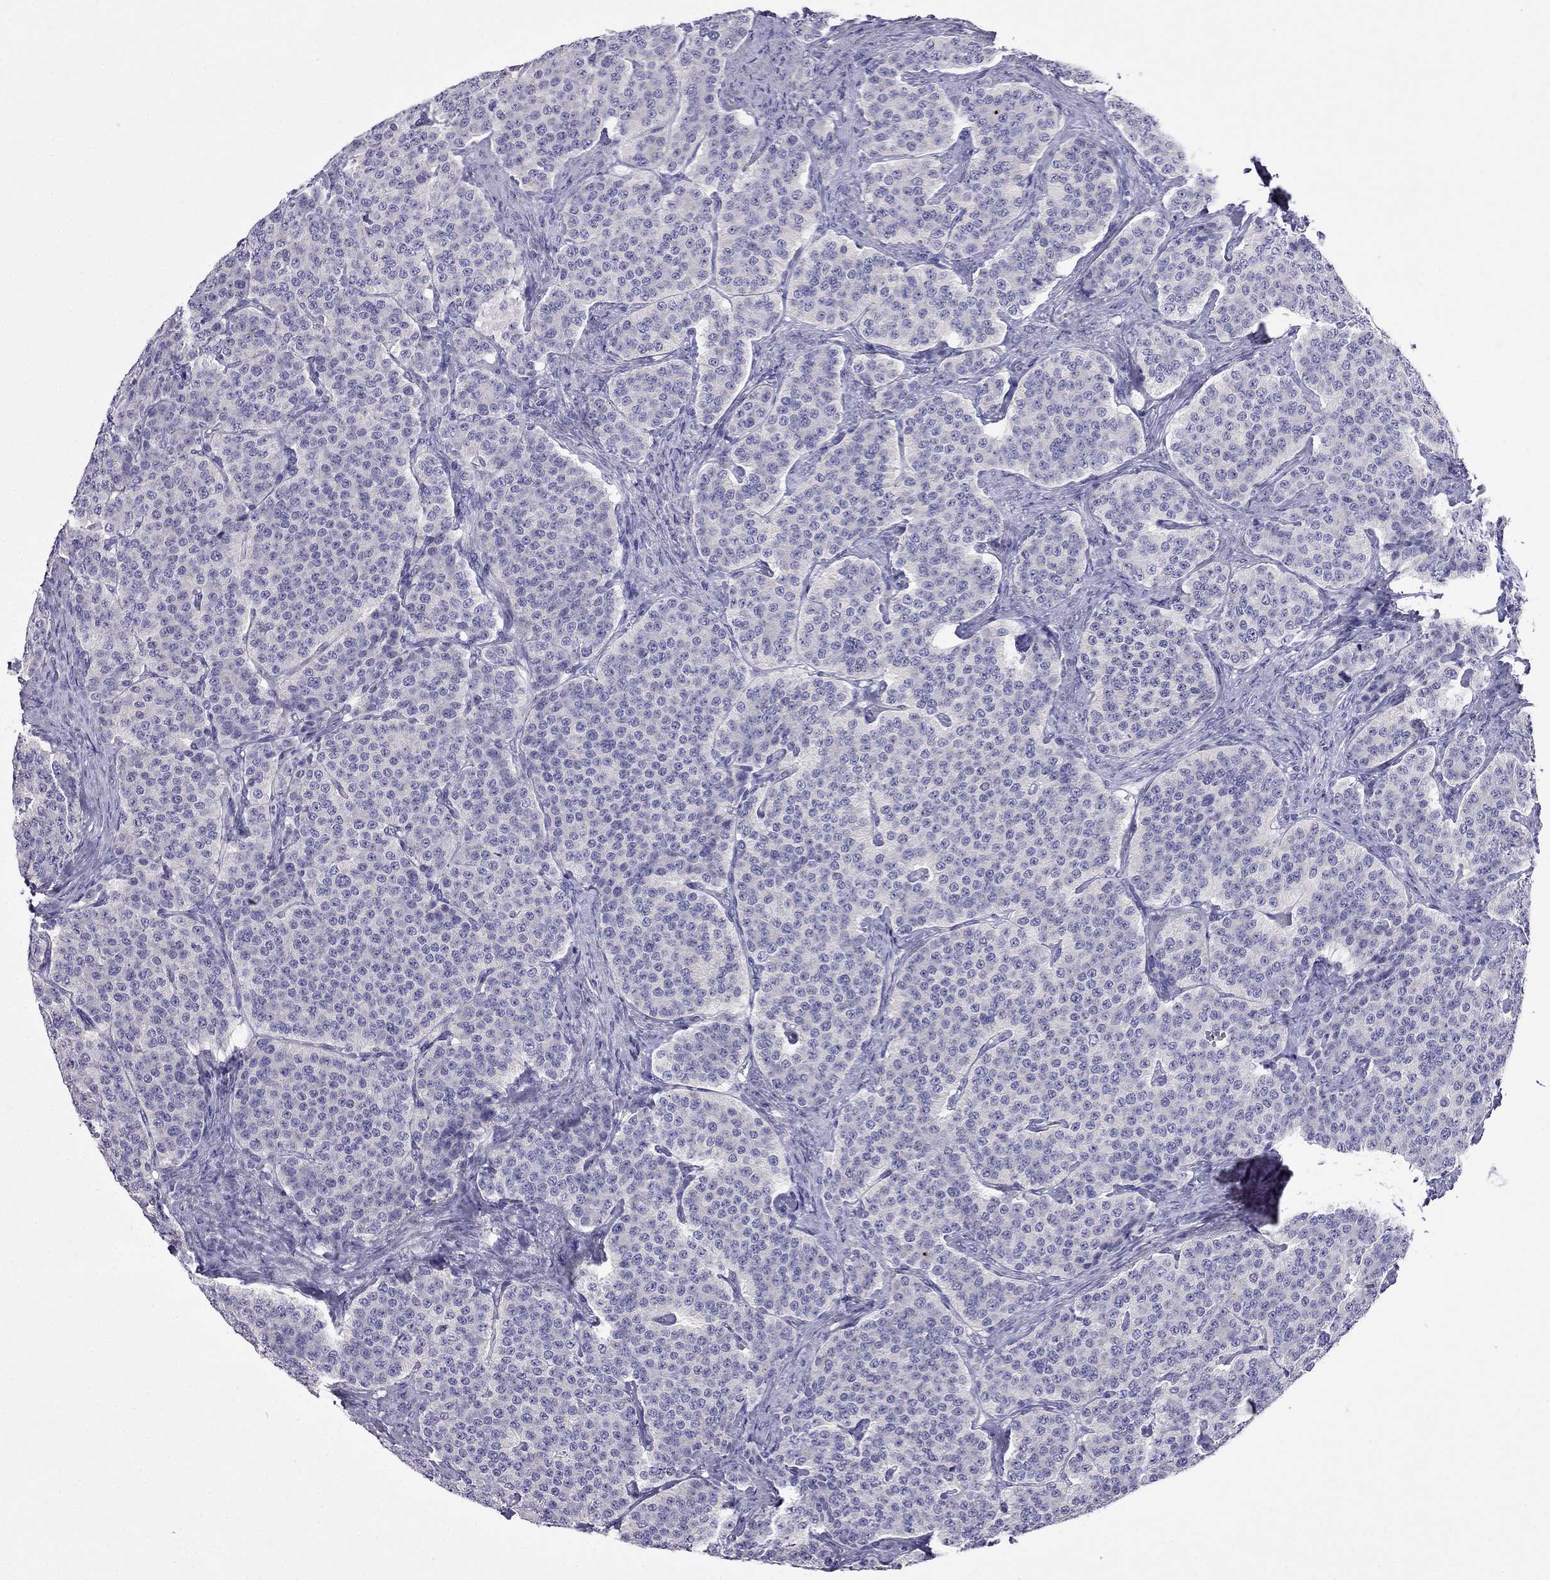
{"staining": {"intensity": "negative", "quantity": "none", "location": "none"}, "tissue": "carcinoid", "cell_type": "Tumor cells", "image_type": "cancer", "snomed": [{"axis": "morphology", "description": "Carcinoid, malignant, NOS"}, {"axis": "topography", "description": "Small intestine"}], "caption": "Tumor cells show no significant staining in carcinoid (malignant).", "gene": "MGP", "patient": {"sex": "female", "age": 58}}